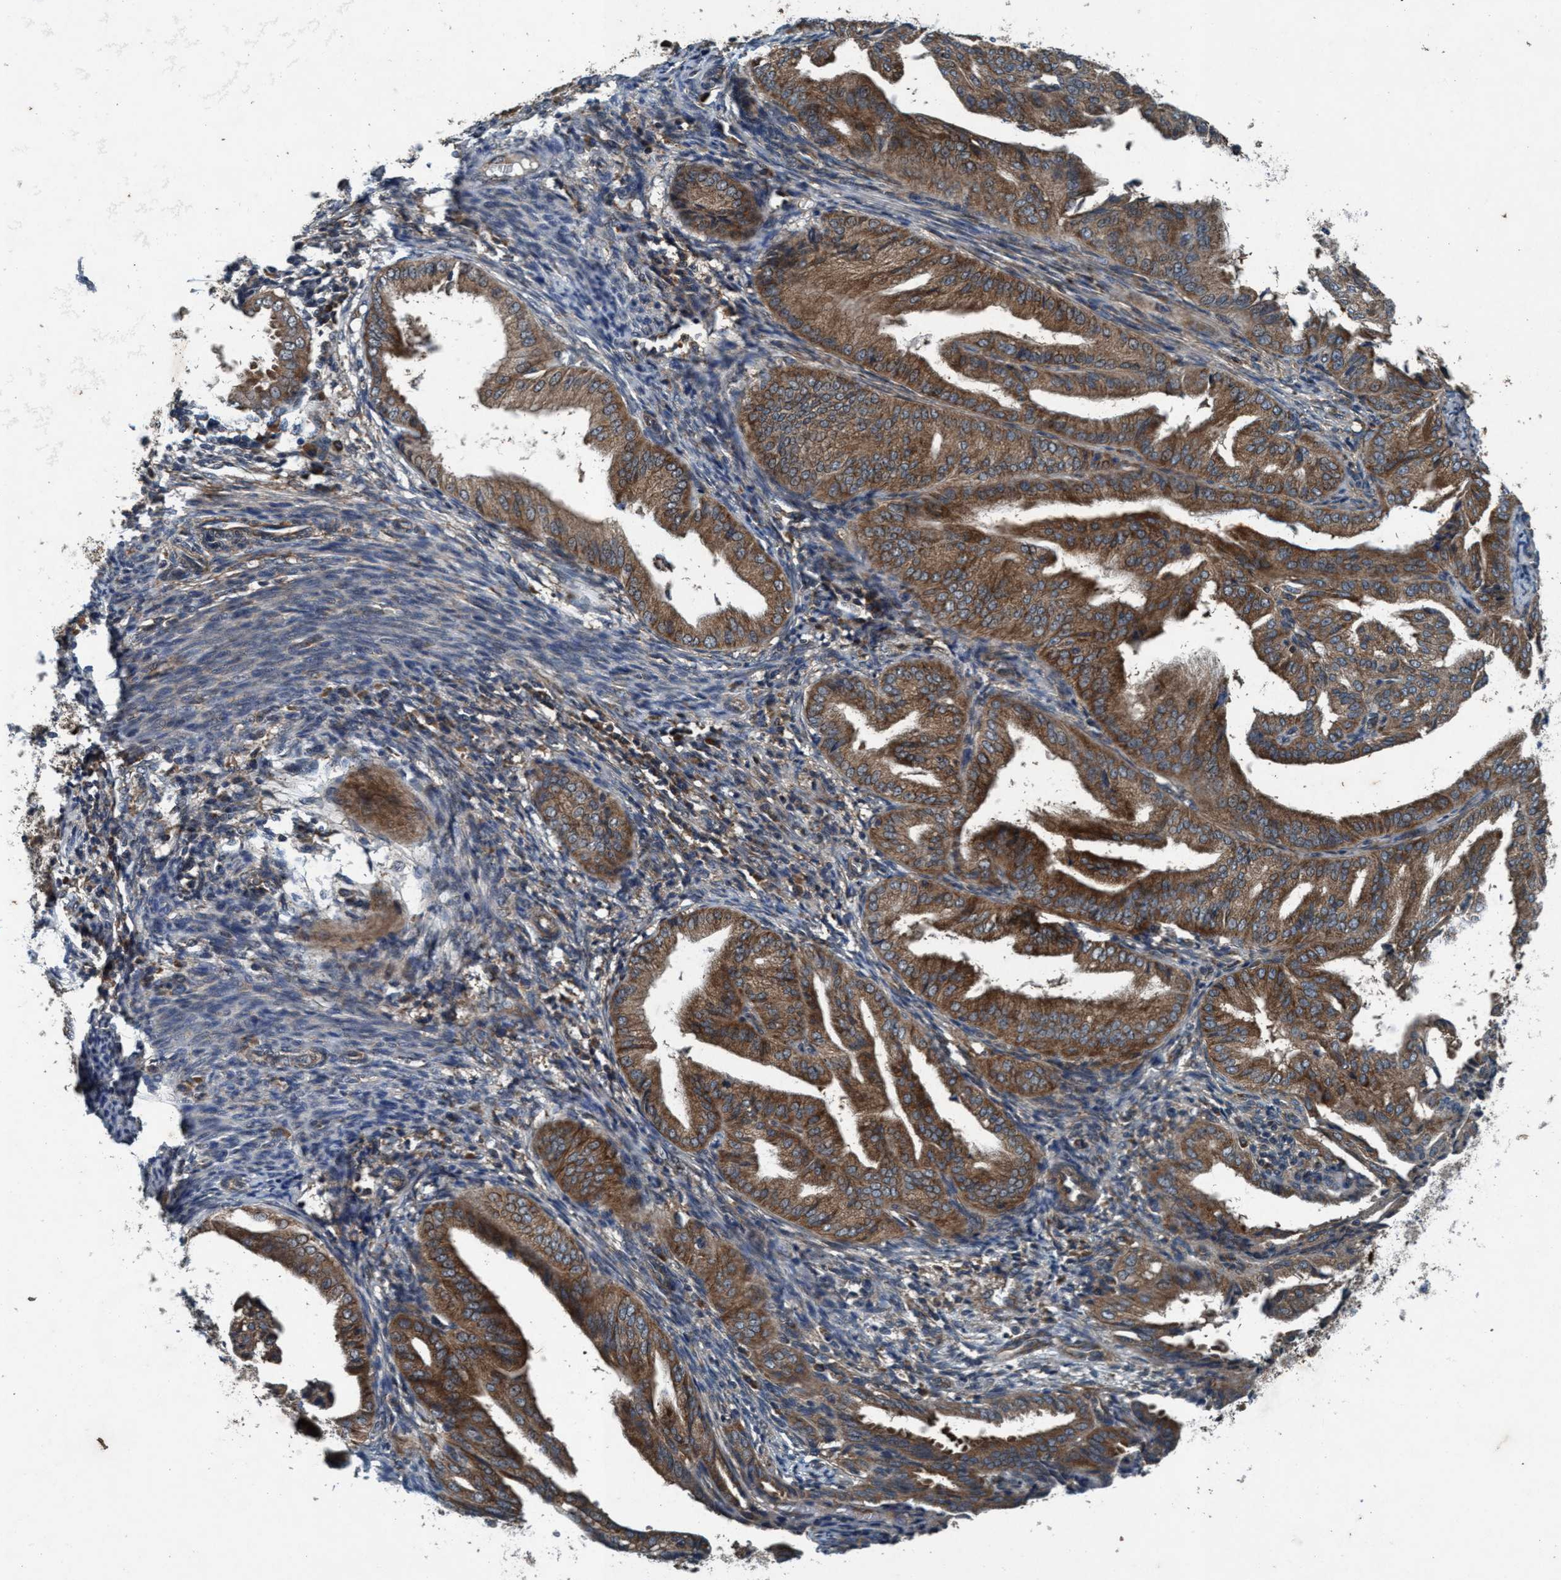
{"staining": {"intensity": "moderate", "quantity": ">75%", "location": "cytoplasmic/membranous"}, "tissue": "endometrial cancer", "cell_type": "Tumor cells", "image_type": "cancer", "snomed": [{"axis": "morphology", "description": "Adenocarcinoma, NOS"}, {"axis": "topography", "description": "Endometrium"}], "caption": "This is an image of immunohistochemistry (IHC) staining of endometrial cancer, which shows moderate positivity in the cytoplasmic/membranous of tumor cells.", "gene": "AKT1S1", "patient": {"sex": "female", "age": 58}}